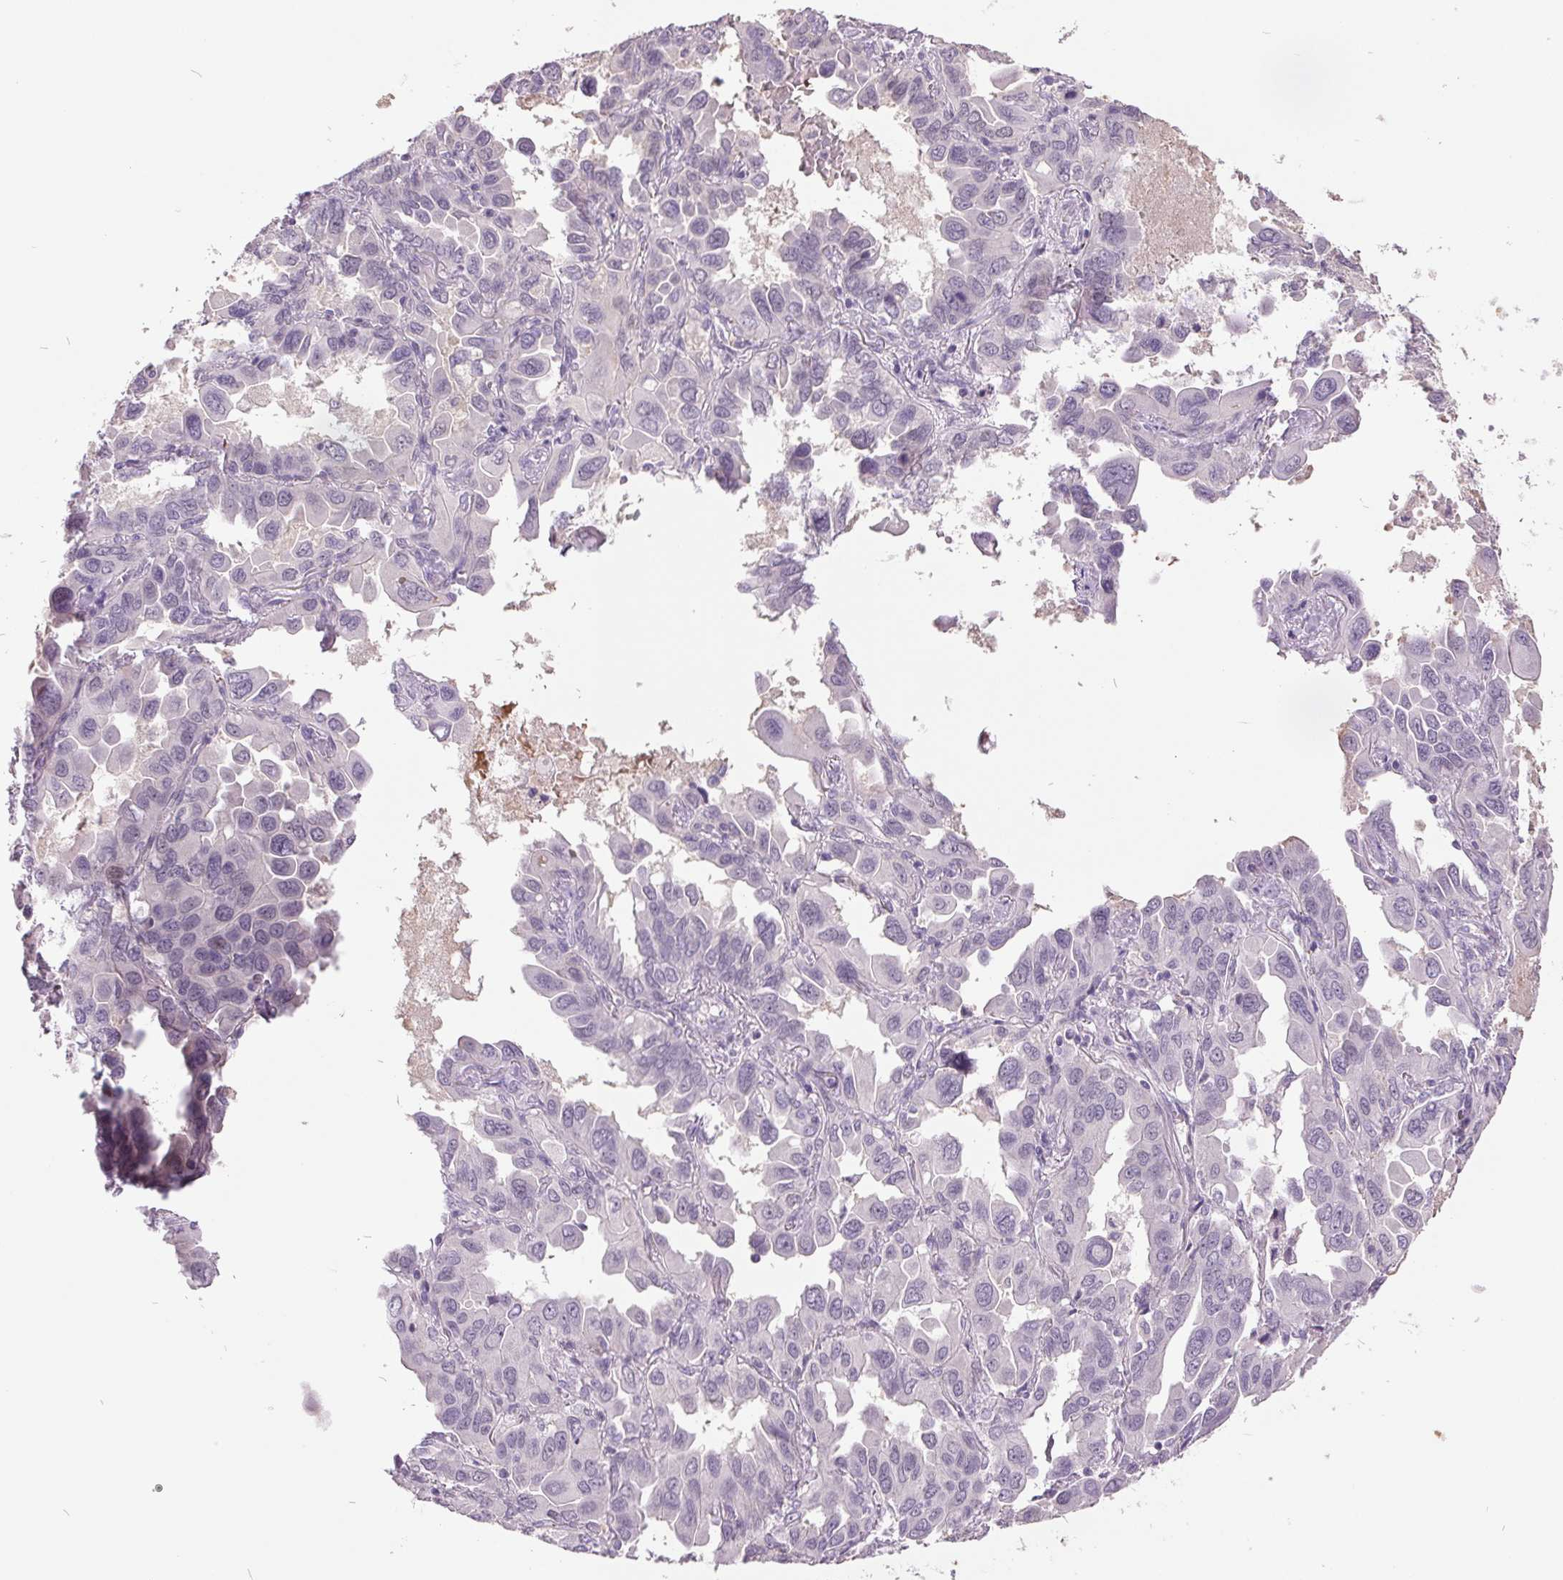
{"staining": {"intensity": "negative", "quantity": "none", "location": "none"}, "tissue": "lung cancer", "cell_type": "Tumor cells", "image_type": "cancer", "snomed": [{"axis": "morphology", "description": "Adenocarcinoma, NOS"}, {"axis": "topography", "description": "Lung"}], "caption": "Protein analysis of lung cancer reveals no significant staining in tumor cells.", "gene": "C2orf16", "patient": {"sex": "male", "age": 64}}